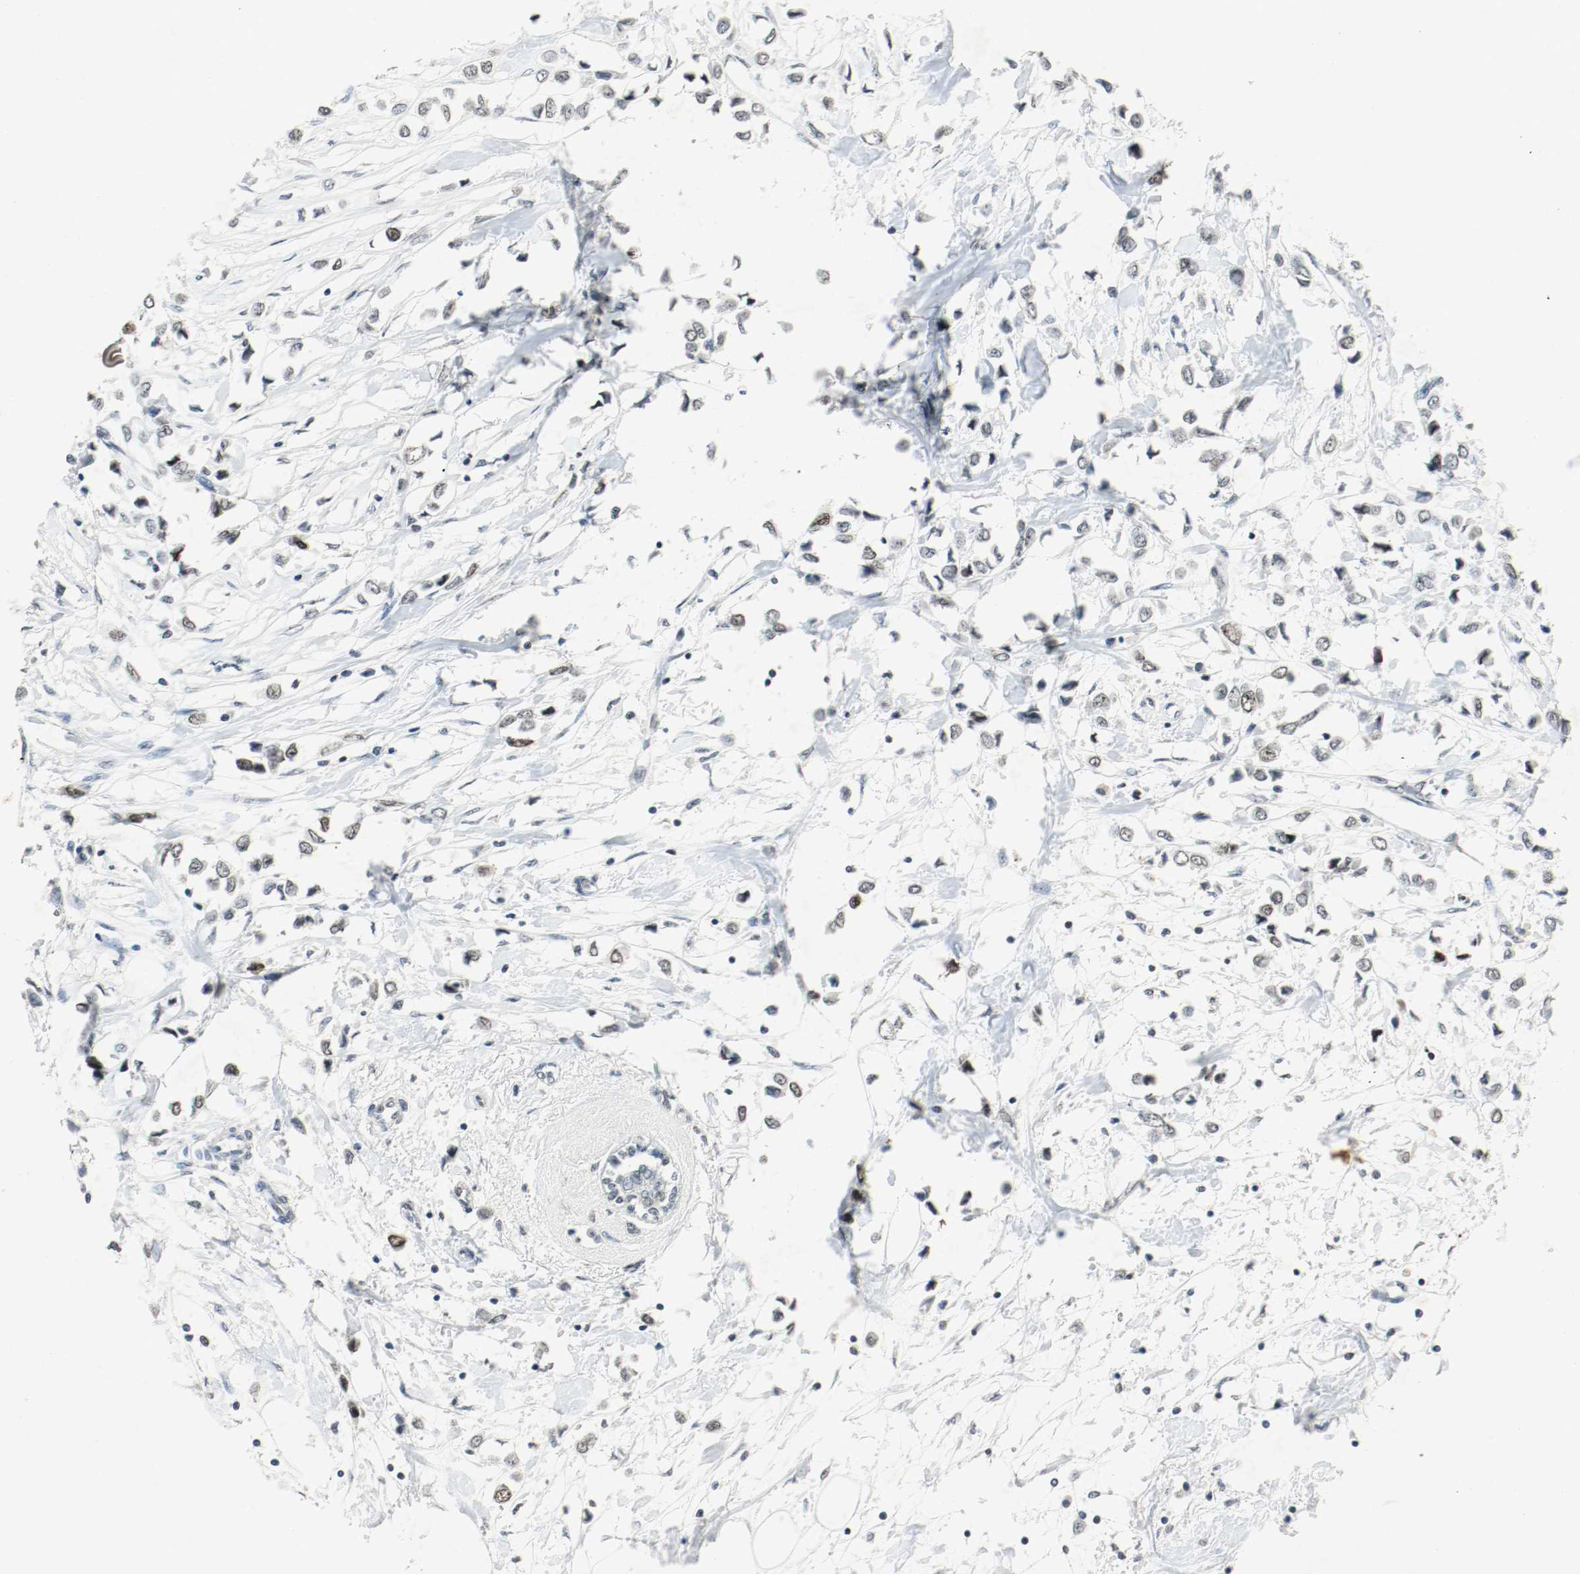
{"staining": {"intensity": "weak", "quantity": ">75%", "location": "nuclear"}, "tissue": "breast cancer", "cell_type": "Tumor cells", "image_type": "cancer", "snomed": [{"axis": "morphology", "description": "Lobular carcinoma"}, {"axis": "topography", "description": "Breast"}], "caption": "Protein expression analysis of human breast cancer (lobular carcinoma) reveals weak nuclear expression in about >75% of tumor cells. The protein is shown in brown color, while the nuclei are stained blue.", "gene": "DNMT1", "patient": {"sex": "female", "age": 51}}